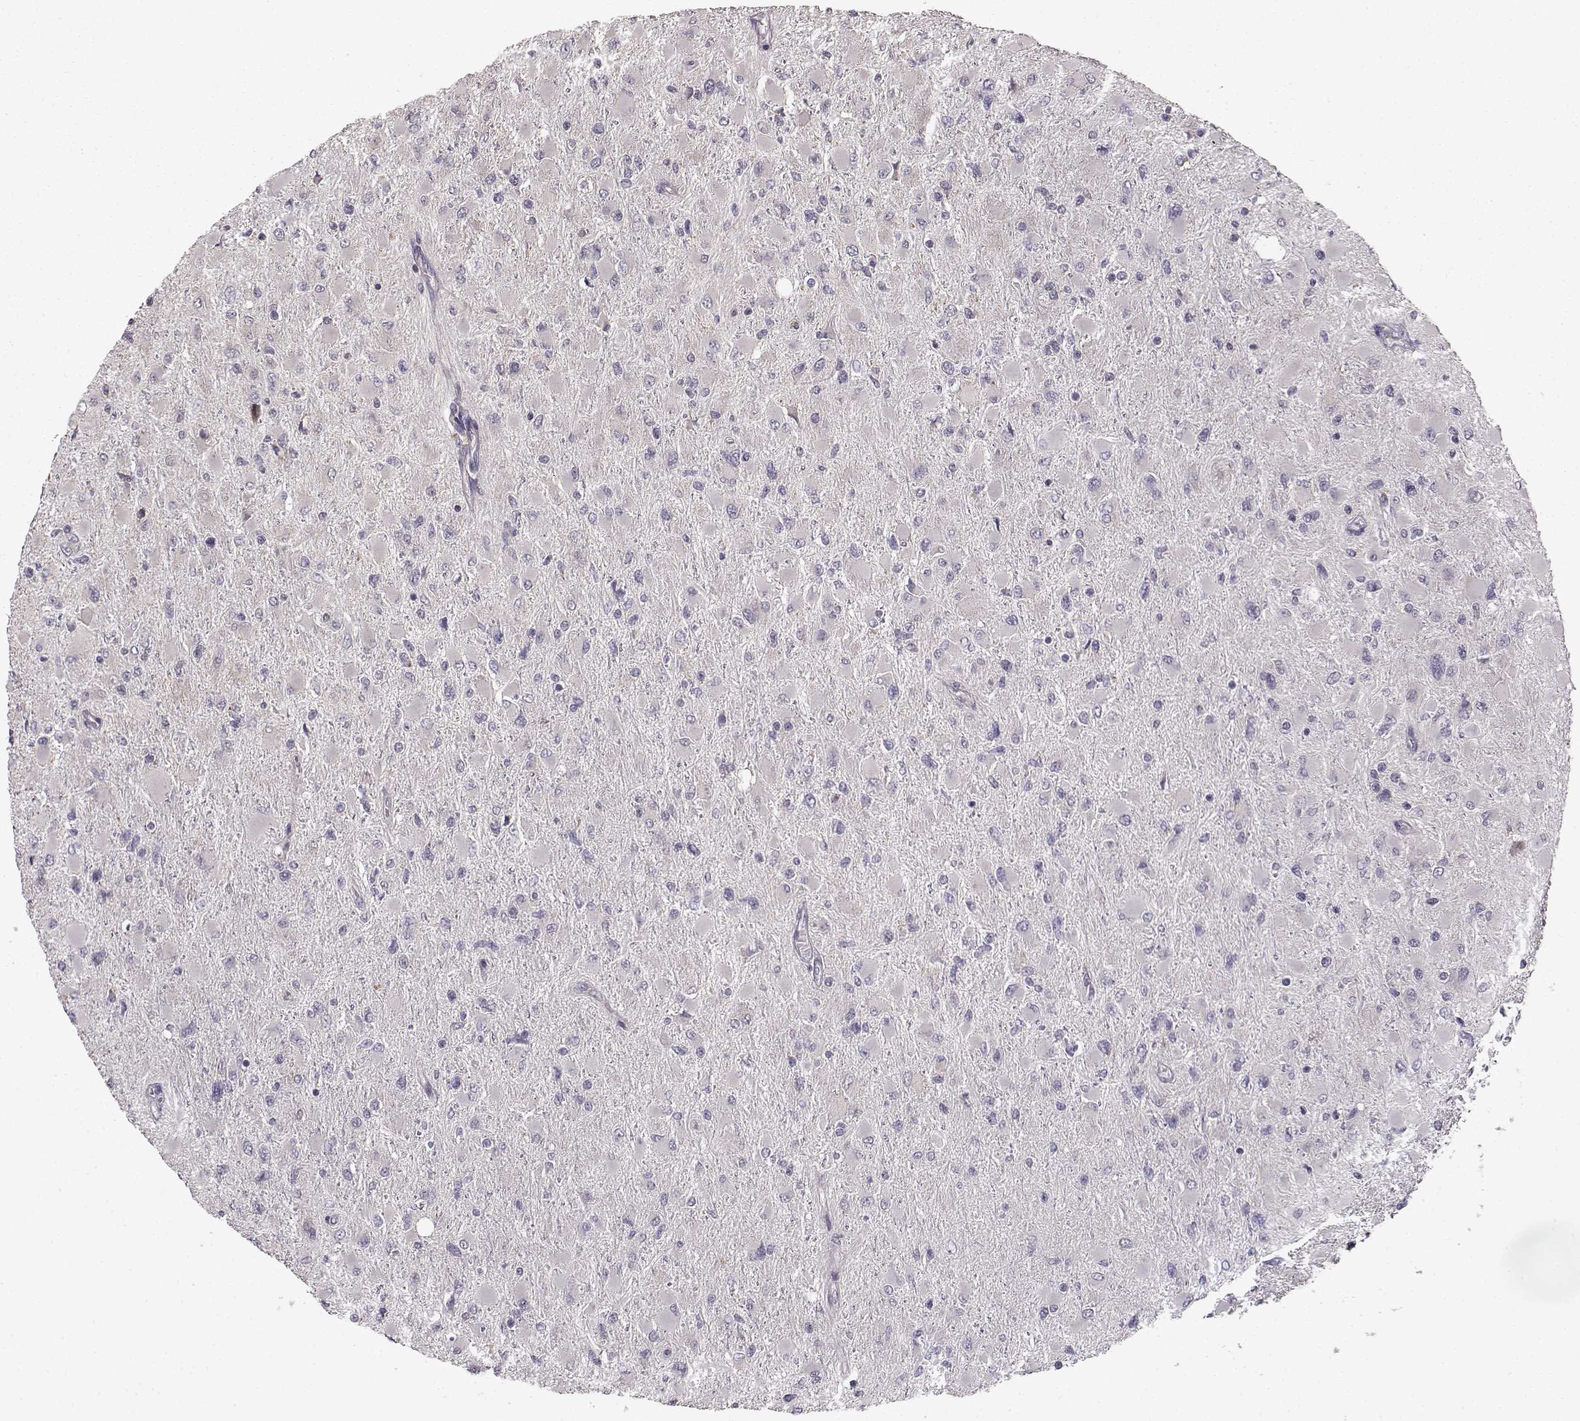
{"staining": {"intensity": "negative", "quantity": "none", "location": "none"}, "tissue": "glioma", "cell_type": "Tumor cells", "image_type": "cancer", "snomed": [{"axis": "morphology", "description": "Glioma, malignant, High grade"}, {"axis": "topography", "description": "Cerebral cortex"}], "caption": "Immunohistochemistry of human glioma displays no positivity in tumor cells. (DAB IHC with hematoxylin counter stain).", "gene": "BACH2", "patient": {"sex": "female", "age": 36}}